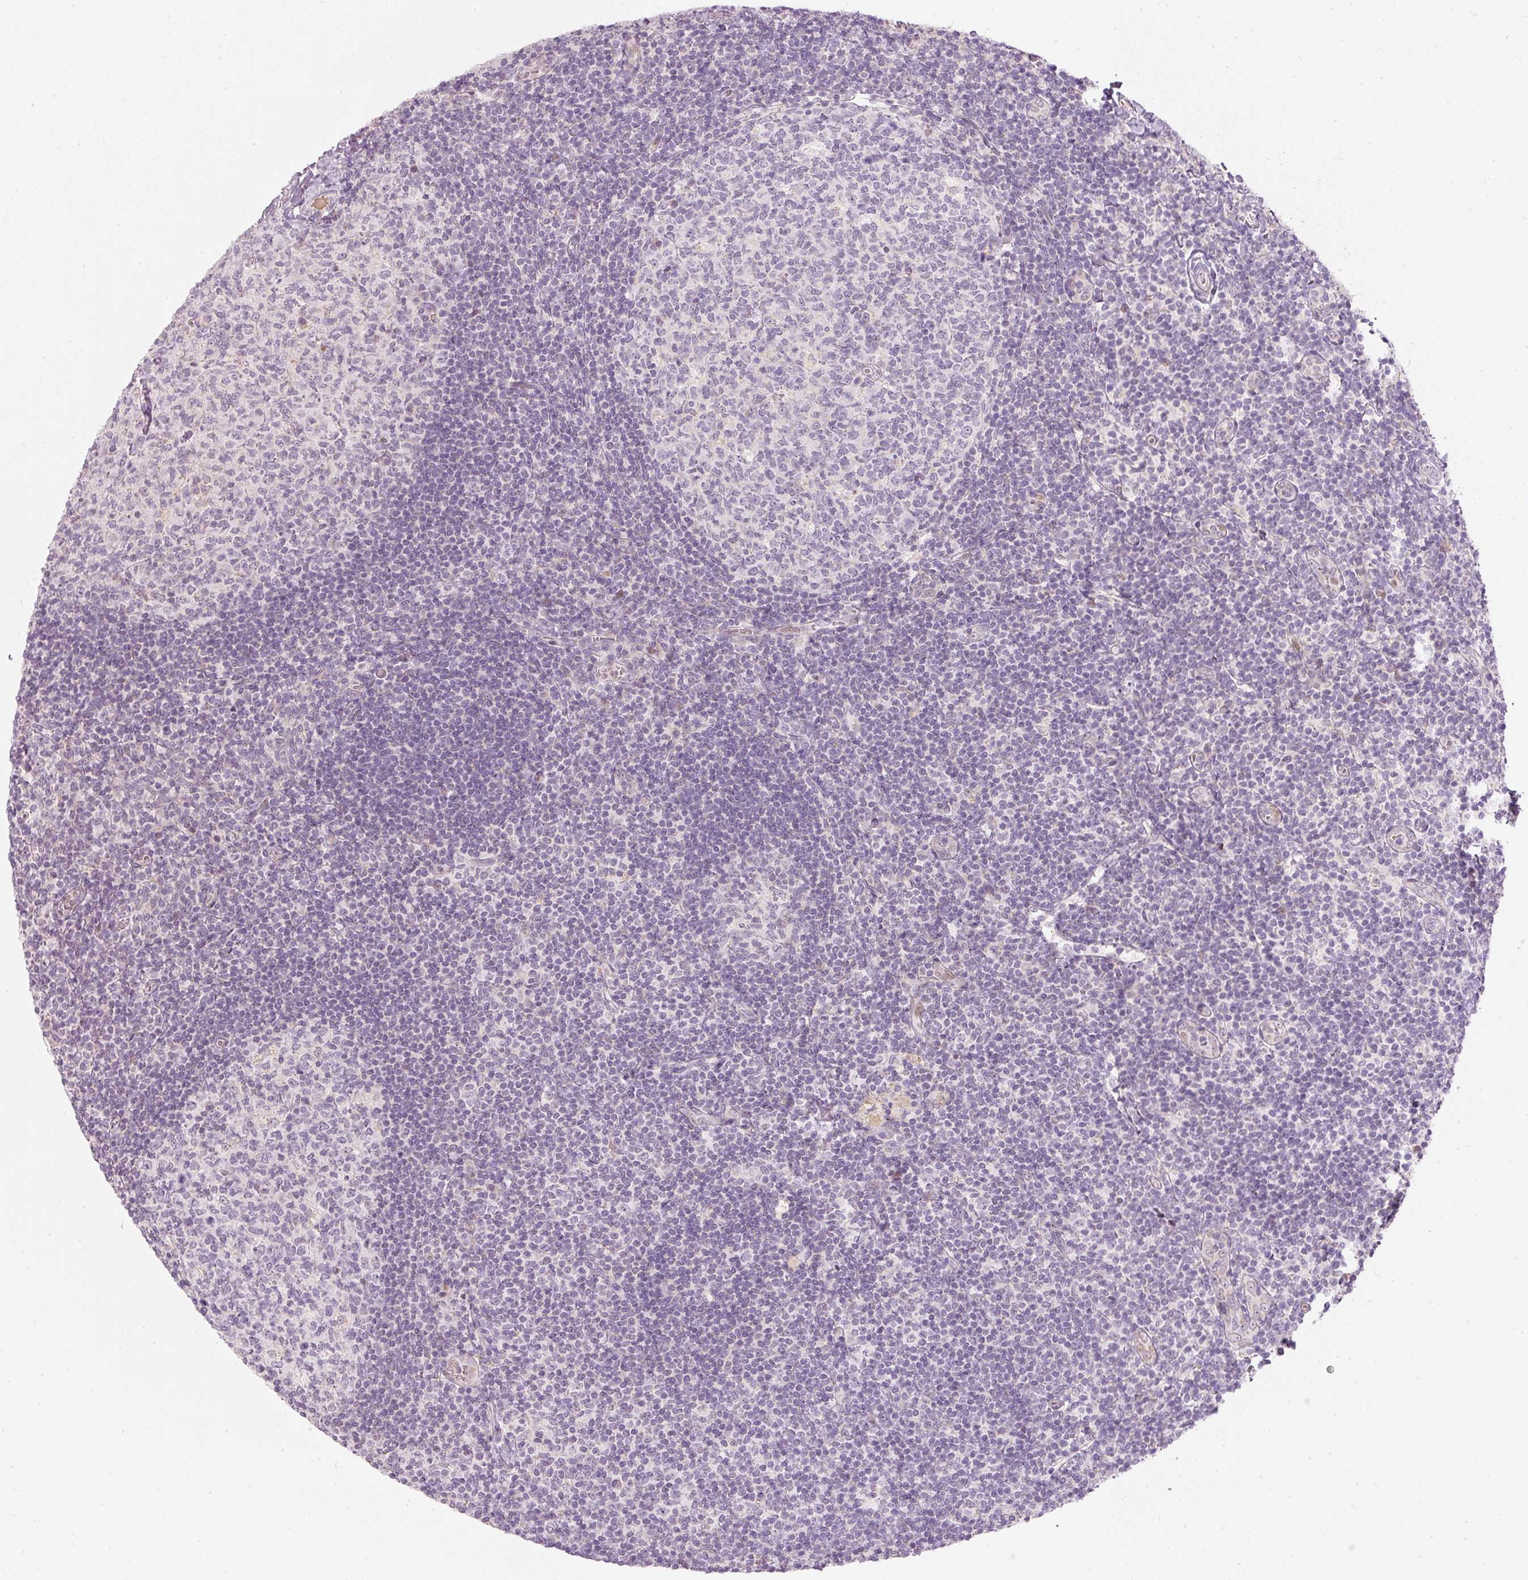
{"staining": {"intensity": "negative", "quantity": "none", "location": "none"}, "tissue": "tonsil", "cell_type": "Germinal center cells", "image_type": "normal", "snomed": [{"axis": "morphology", "description": "Normal tissue, NOS"}, {"axis": "topography", "description": "Tonsil"}], "caption": "Immunohistochemistry (IHC) photomicrograph of benign tonsil: human tonsil stained with DAB (3,3'-diaminobenzidine) exhibits no significant protein expression in germinal center cells.", "gene": "RNF39", "patient": {"sex": "male", "age": 17}}